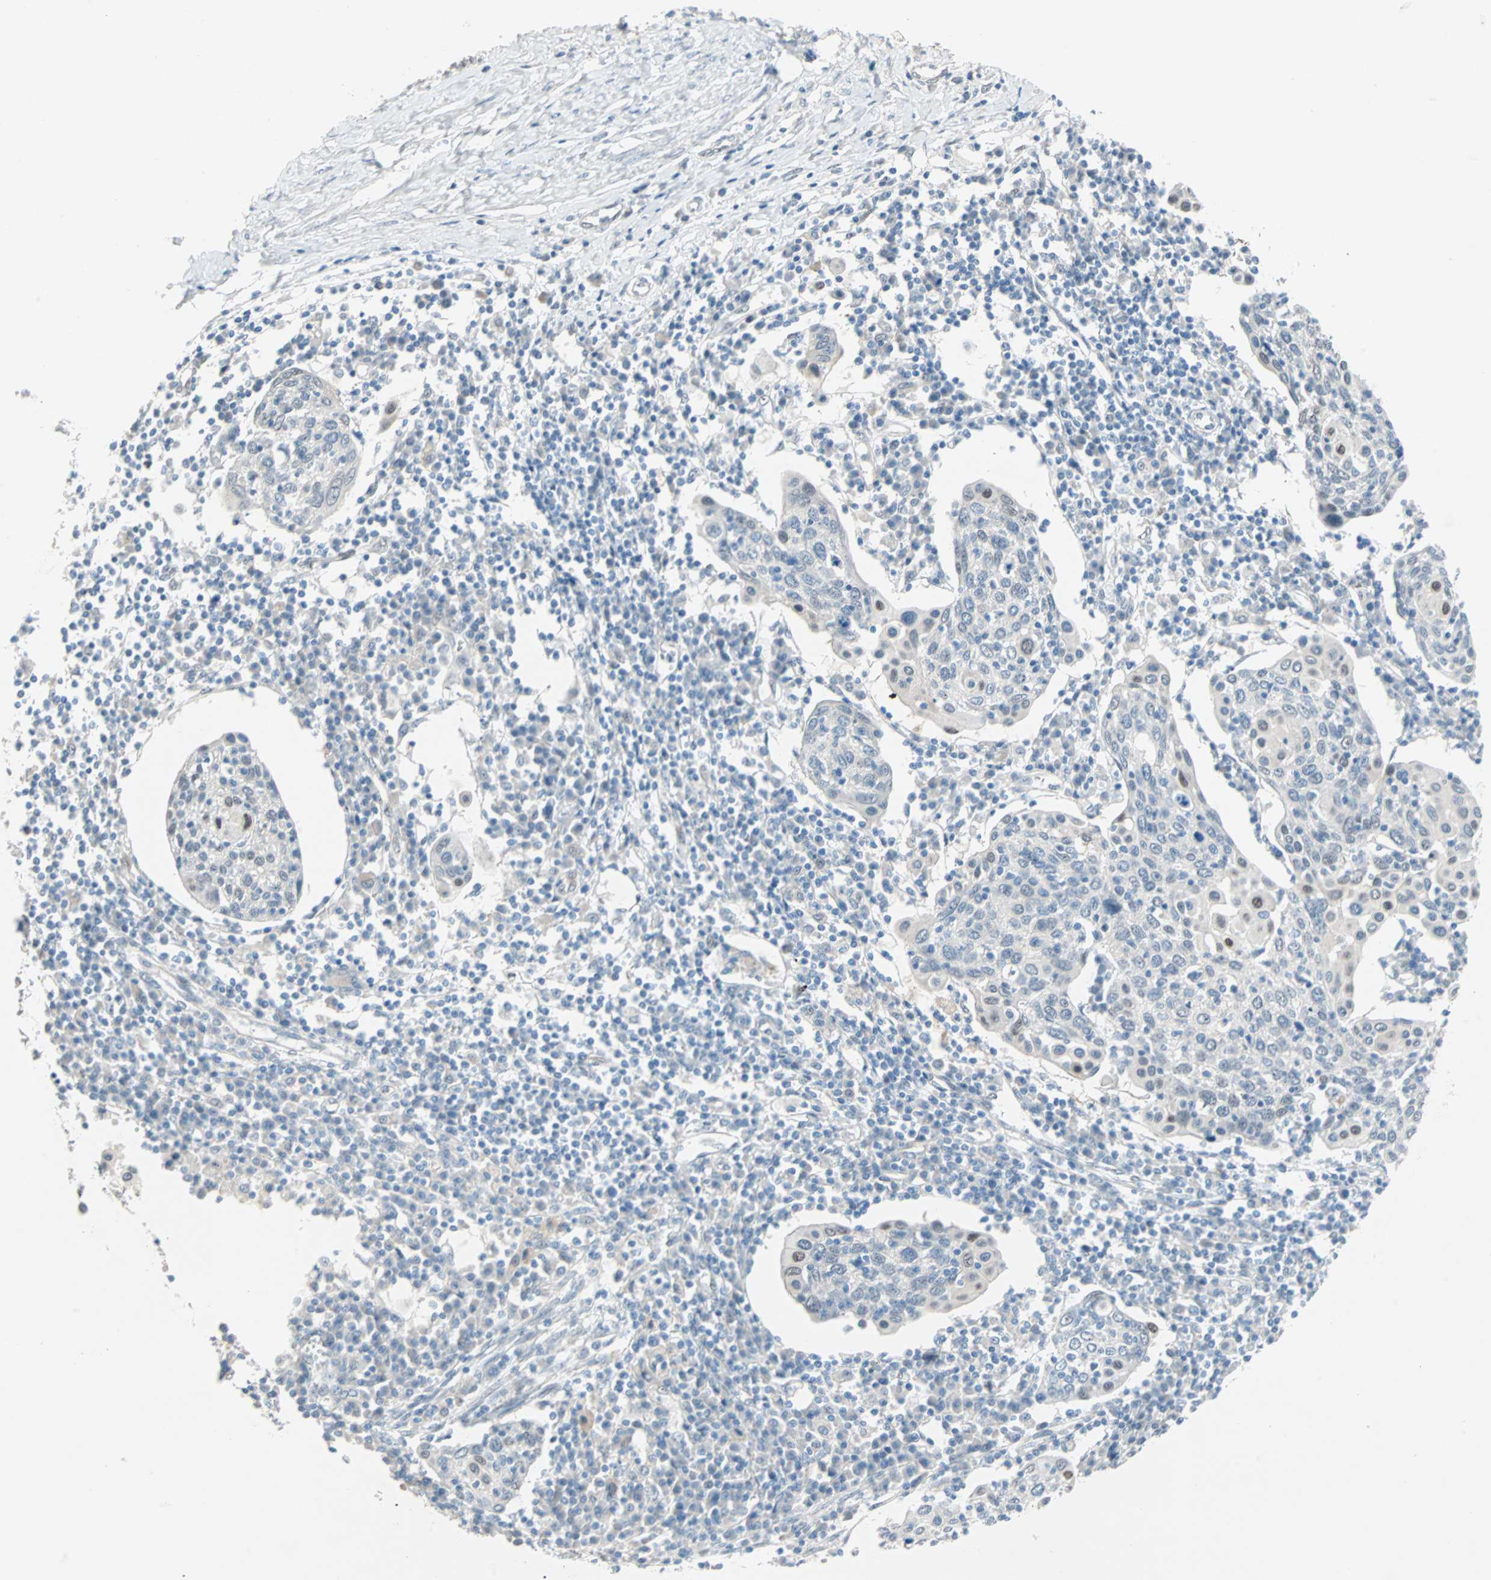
{"staining": {"intensity": "moderate", "quantity": "<25%", "location": "nuclear"}, "tissue": "cervical cancer", "cell_type": "Tumor cells", "image_type": "cancer", "snomed": [{"axis": "morphology", "description": "Squamous cell carcinoma, NOS"}, {"axis": "topography", "description": "Cervix"}], "caption": "Protein expression analysis of human cervical cancer reveals moderate nuclear expression in about <25% of tumor cells. Immunohistochemistry (ihc) stains the protein of interest in brown and the nuclei are stained blue.", "gene": "CAND2", "patient": {"sex": "female", "age": 40}}